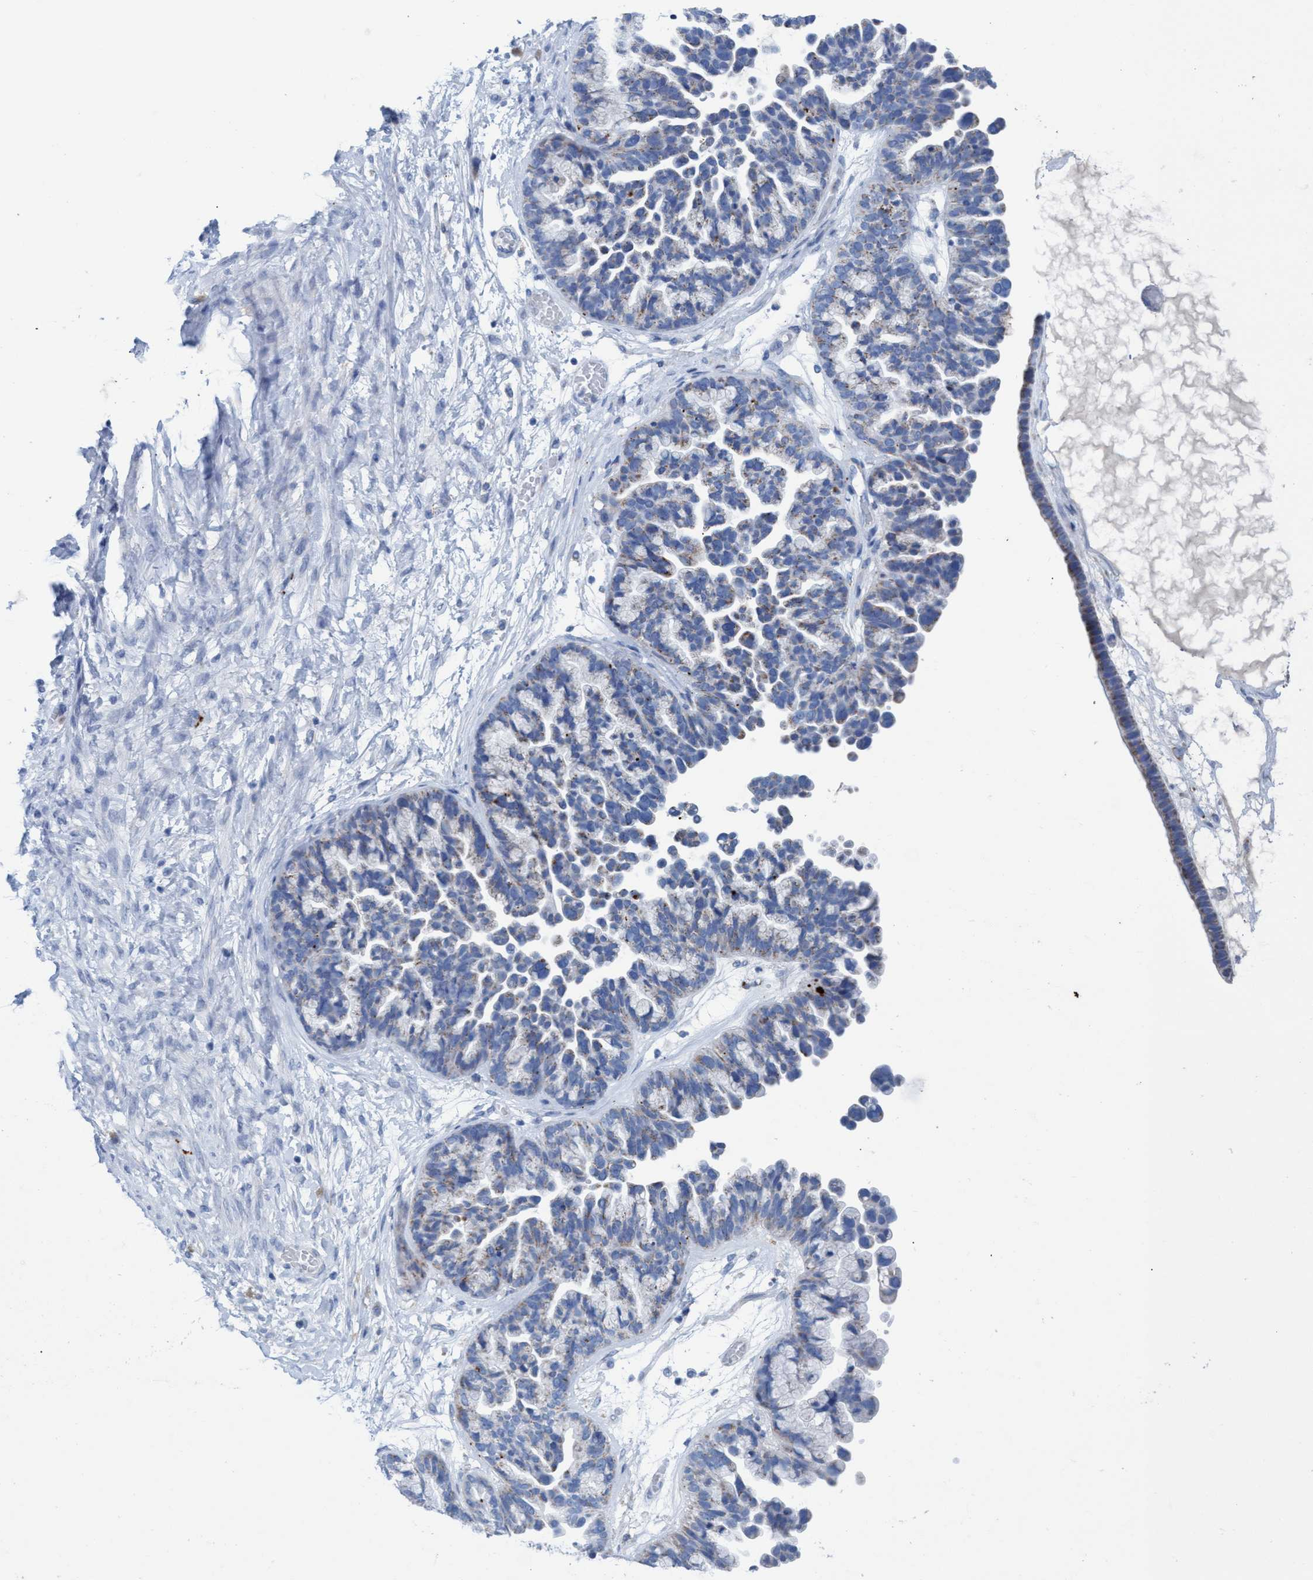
{"staining": {"intensity": "weak", "quantity": "<25%", "location": "cytoplasmic/membranous"}, "tissue": "ovarian cancer", "cell_type": "Tumor cells", "image_type": "cancer", "snomed": [{"axis": "morphology", "description": "Cystadenocarcinoma, serous, NOS"}, {"axis": "topography", "description": "Ovary"}], "caption": "Serous cystadenocarcinoma (ovarian) stained for a protein using immunohistochemistry shows no staining tumor cells.", "gene": "GGA3", "patient": {"sex": "female", "age": 56}}